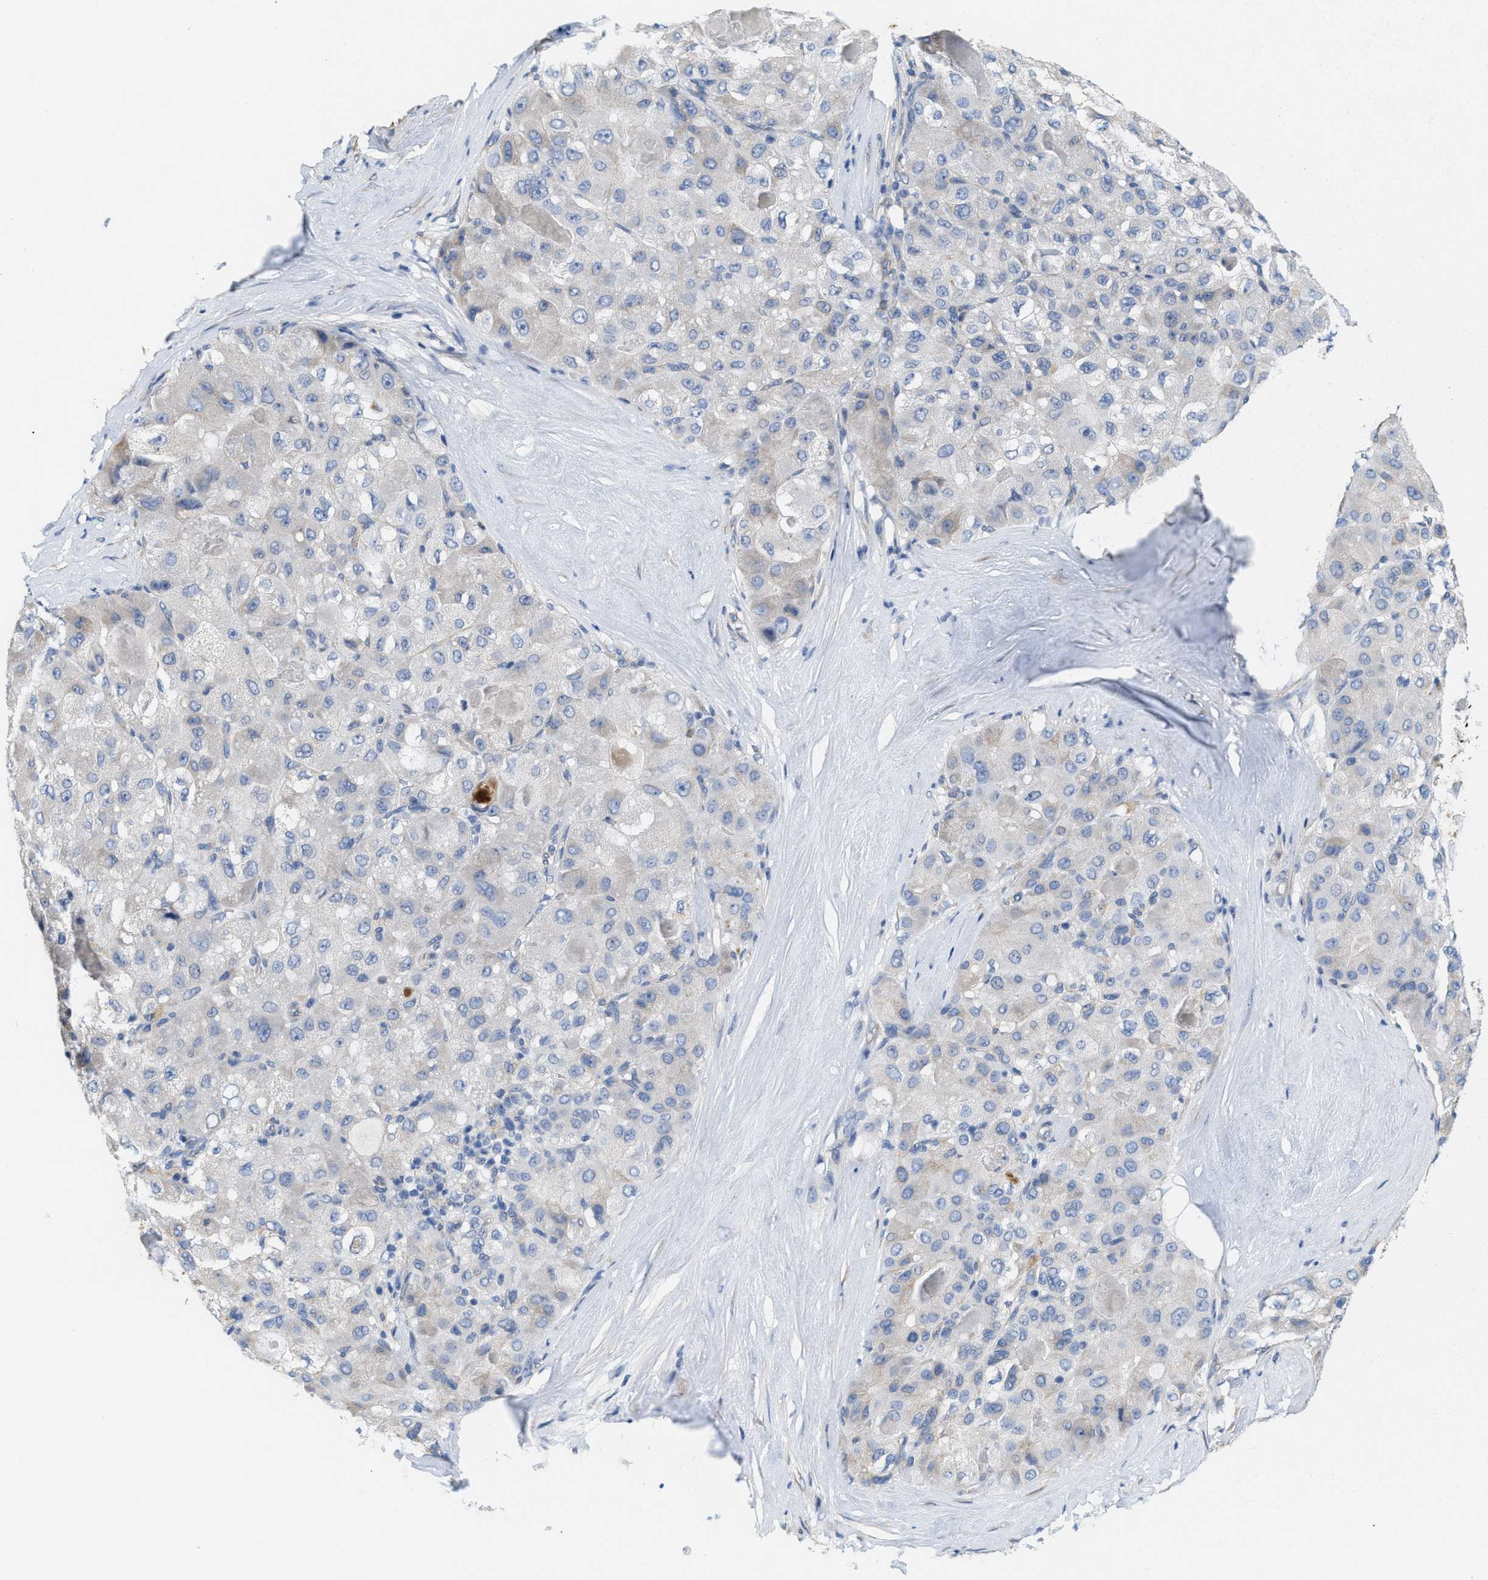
{"staining": {"intensity": "negative", "quantity": "none", "location": "none"}, "tissue": "liver cancer", "cell_type": "Tumor cells", "image_type": "cancer", "snomed": [{"axis": "morphology", "description": "Carcinoma, Hepatocellular, NOS"}, {"axis": "topography", "description": "Liver"}], "caption": "Liver hepatocellular carcinoma stained for a protein using IHC shows no expression tumor cells.", "gene": "CPA2", "patient": {"sex": "male", "age": 80}}